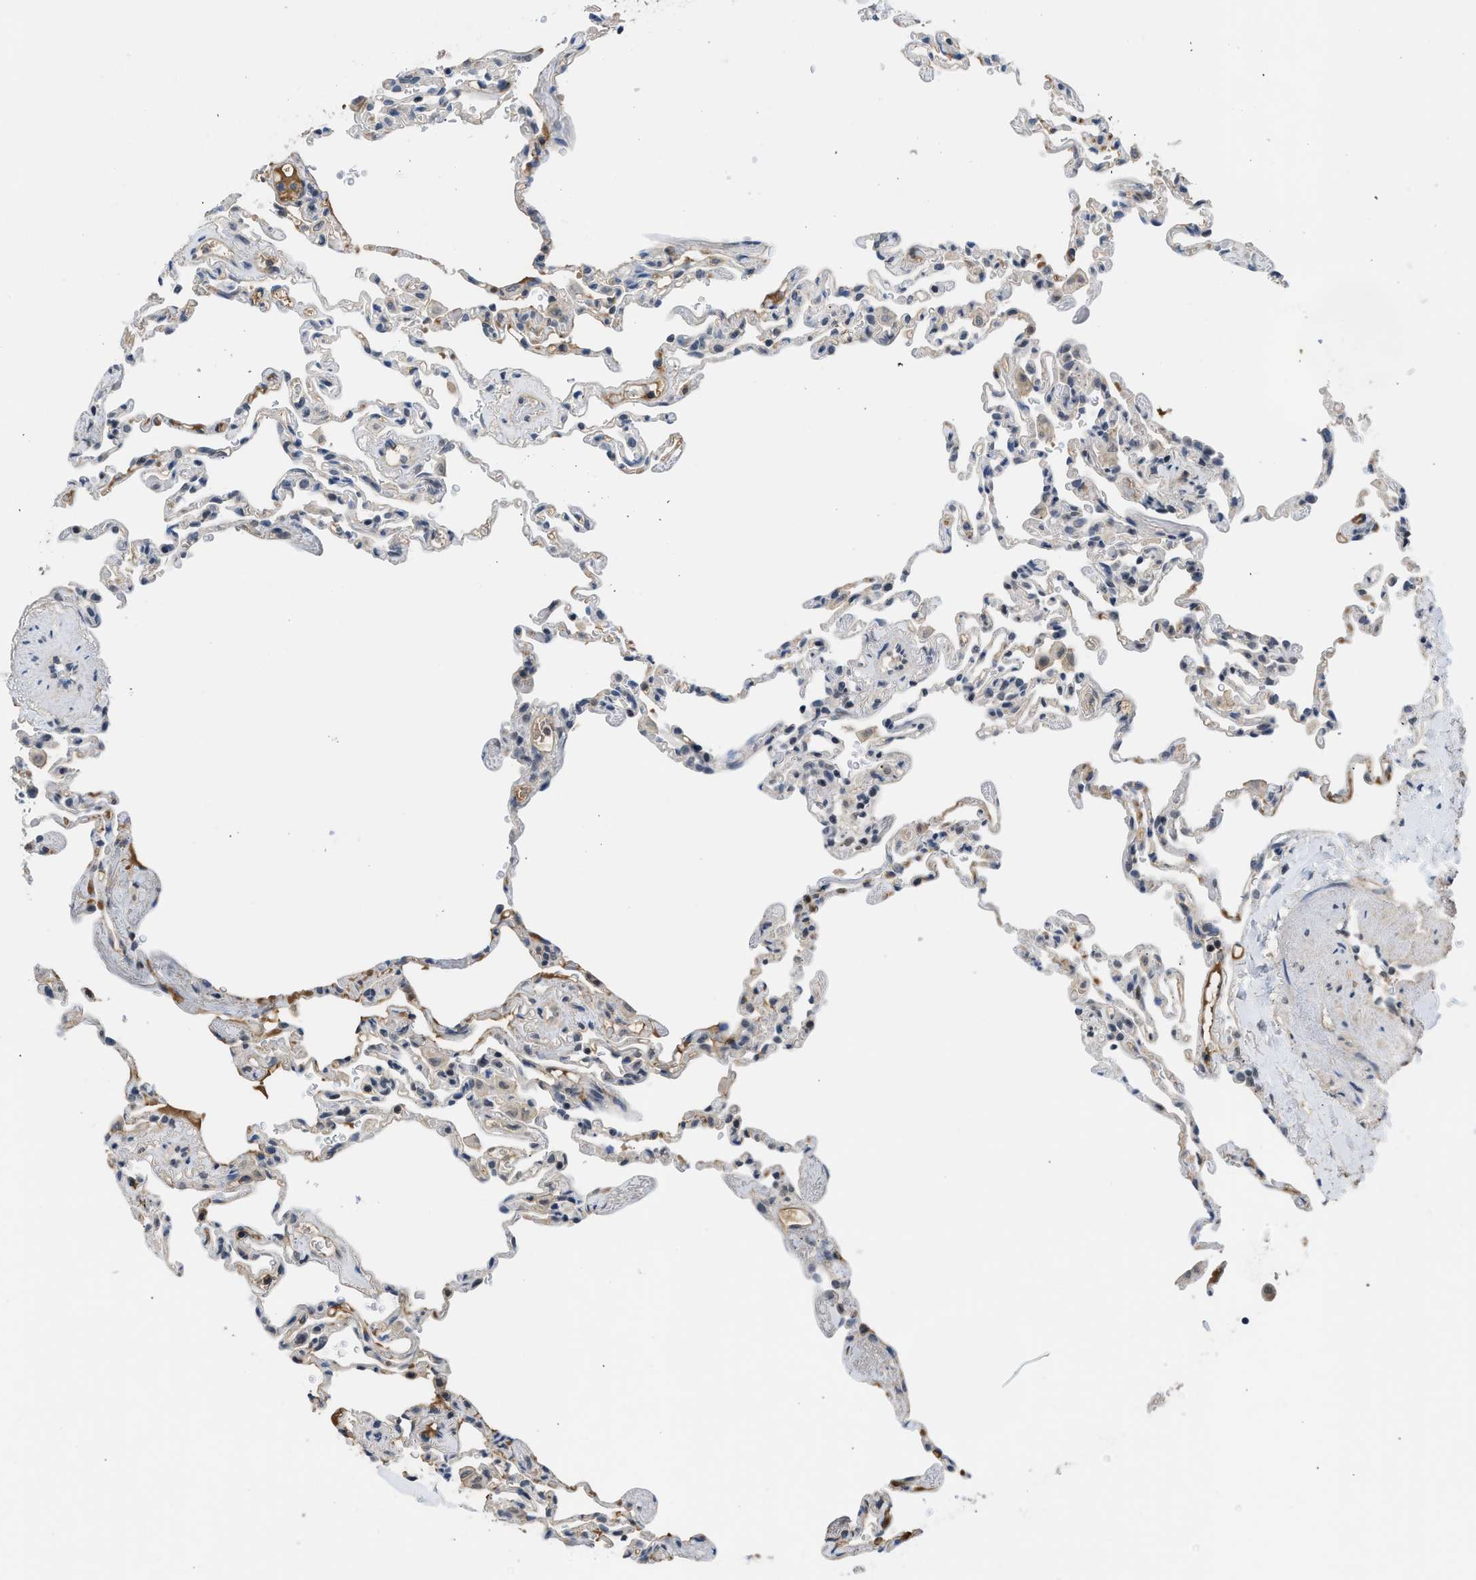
{"staining": {"intensity": "negative", "quantity": "none", "location": "none"}, "tissue": "lung", "cell_type": "Alveolar cells", "image_type": "normal", "snomed": [{"axis": "morphology", "description": "Normal tissue, NOS"}, {"axis": "topography", "description": "Lung"}], "caption": "Immunohistochemical staining of normal human lung displays no significant expression in alveolar cells.", "gene": "TERF2IP", "patient": {"sex": "male", "age": 59}}